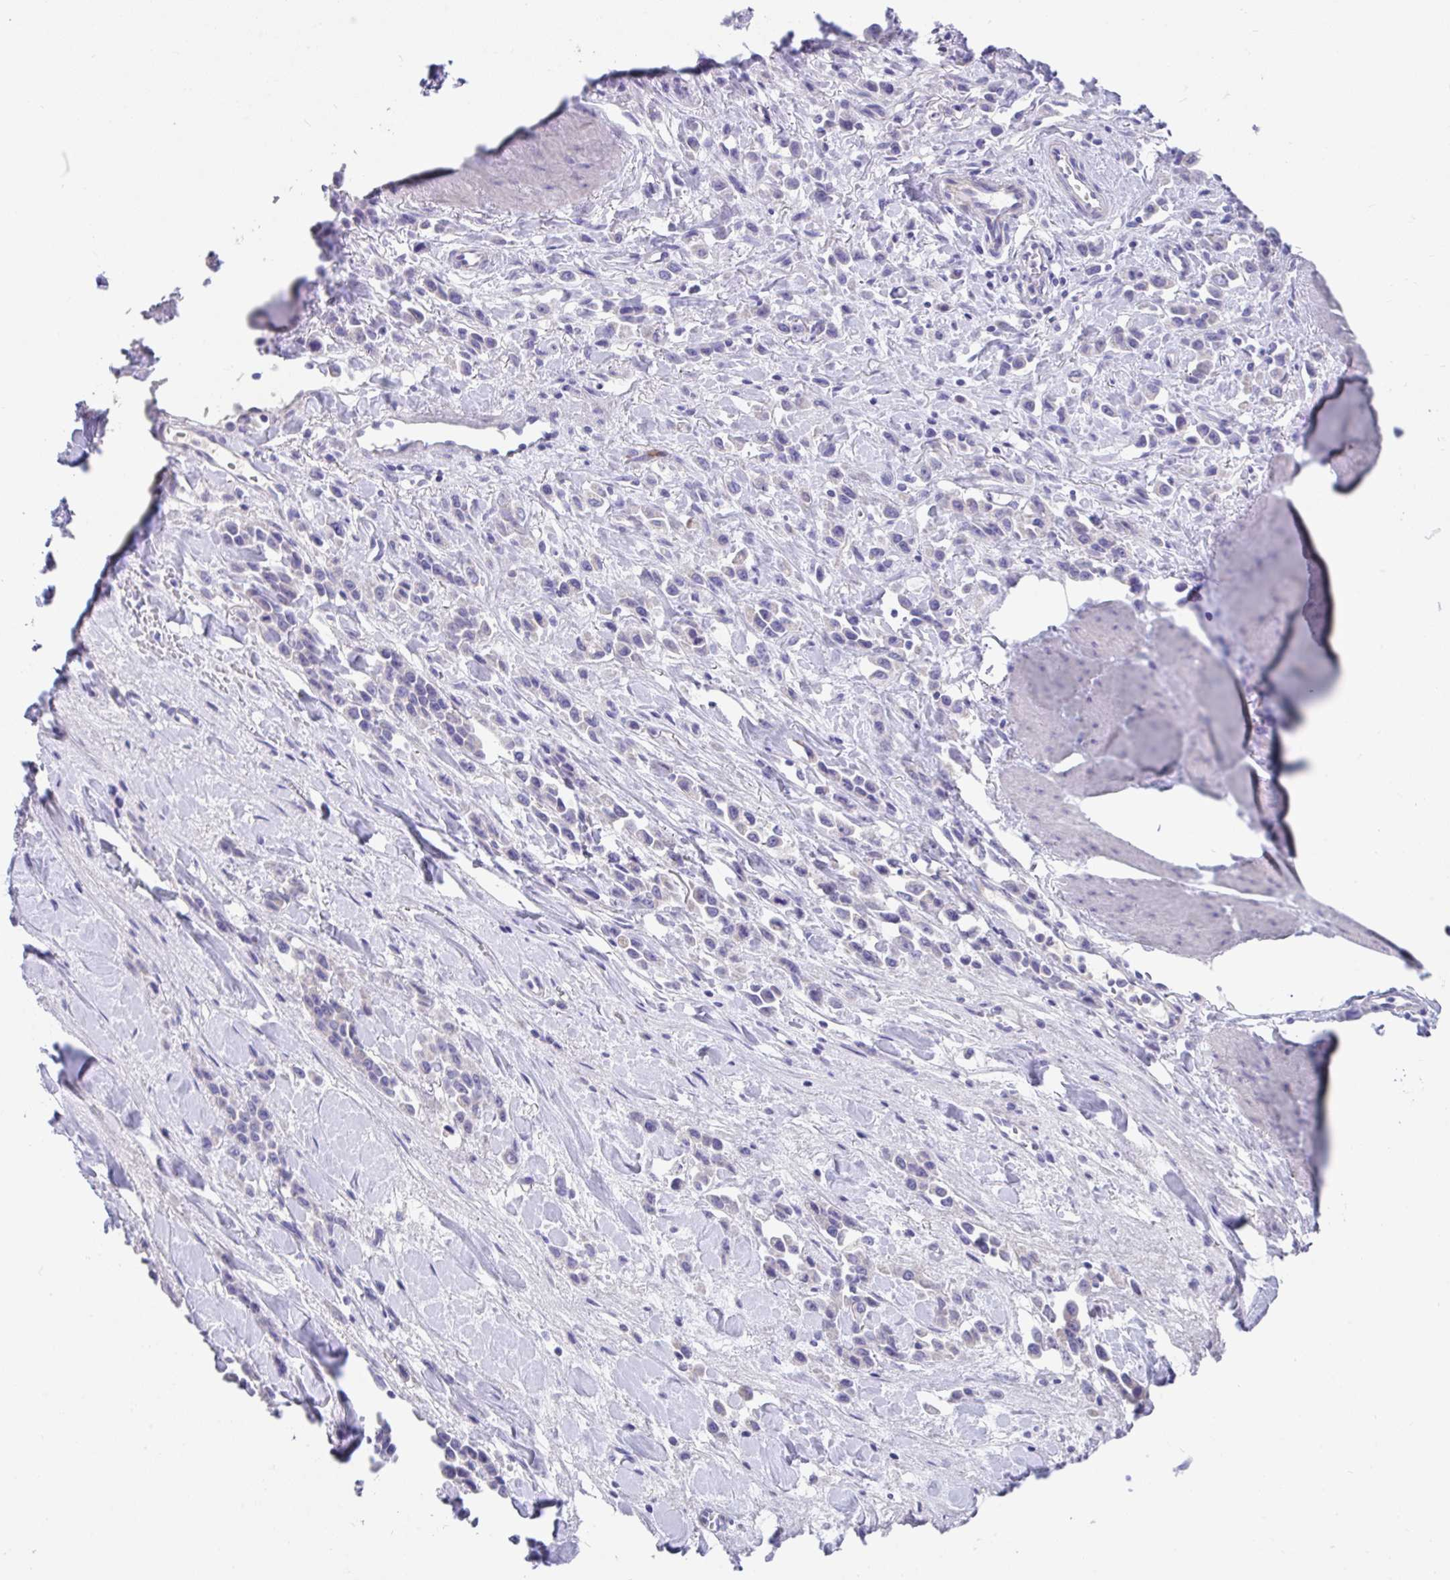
{"staining": {"intensity": "negative", "quantity": "none", "location": "none"}, "tissue": "stomach cancer", "cell_type": "Tumor cells", "image_type": "cancer", "snomed": [{"axis": "morphology", "description": "Adenocarcinoma, NOS"}, {"axis": "topography", "description": "Stomach"}], "caption": "The micrograph reveals no significant positivity in tumor cells of adenocarcinoma (stomach).", "gene": "CCSAP", "patient": {"sex": "male", "age": 47}}